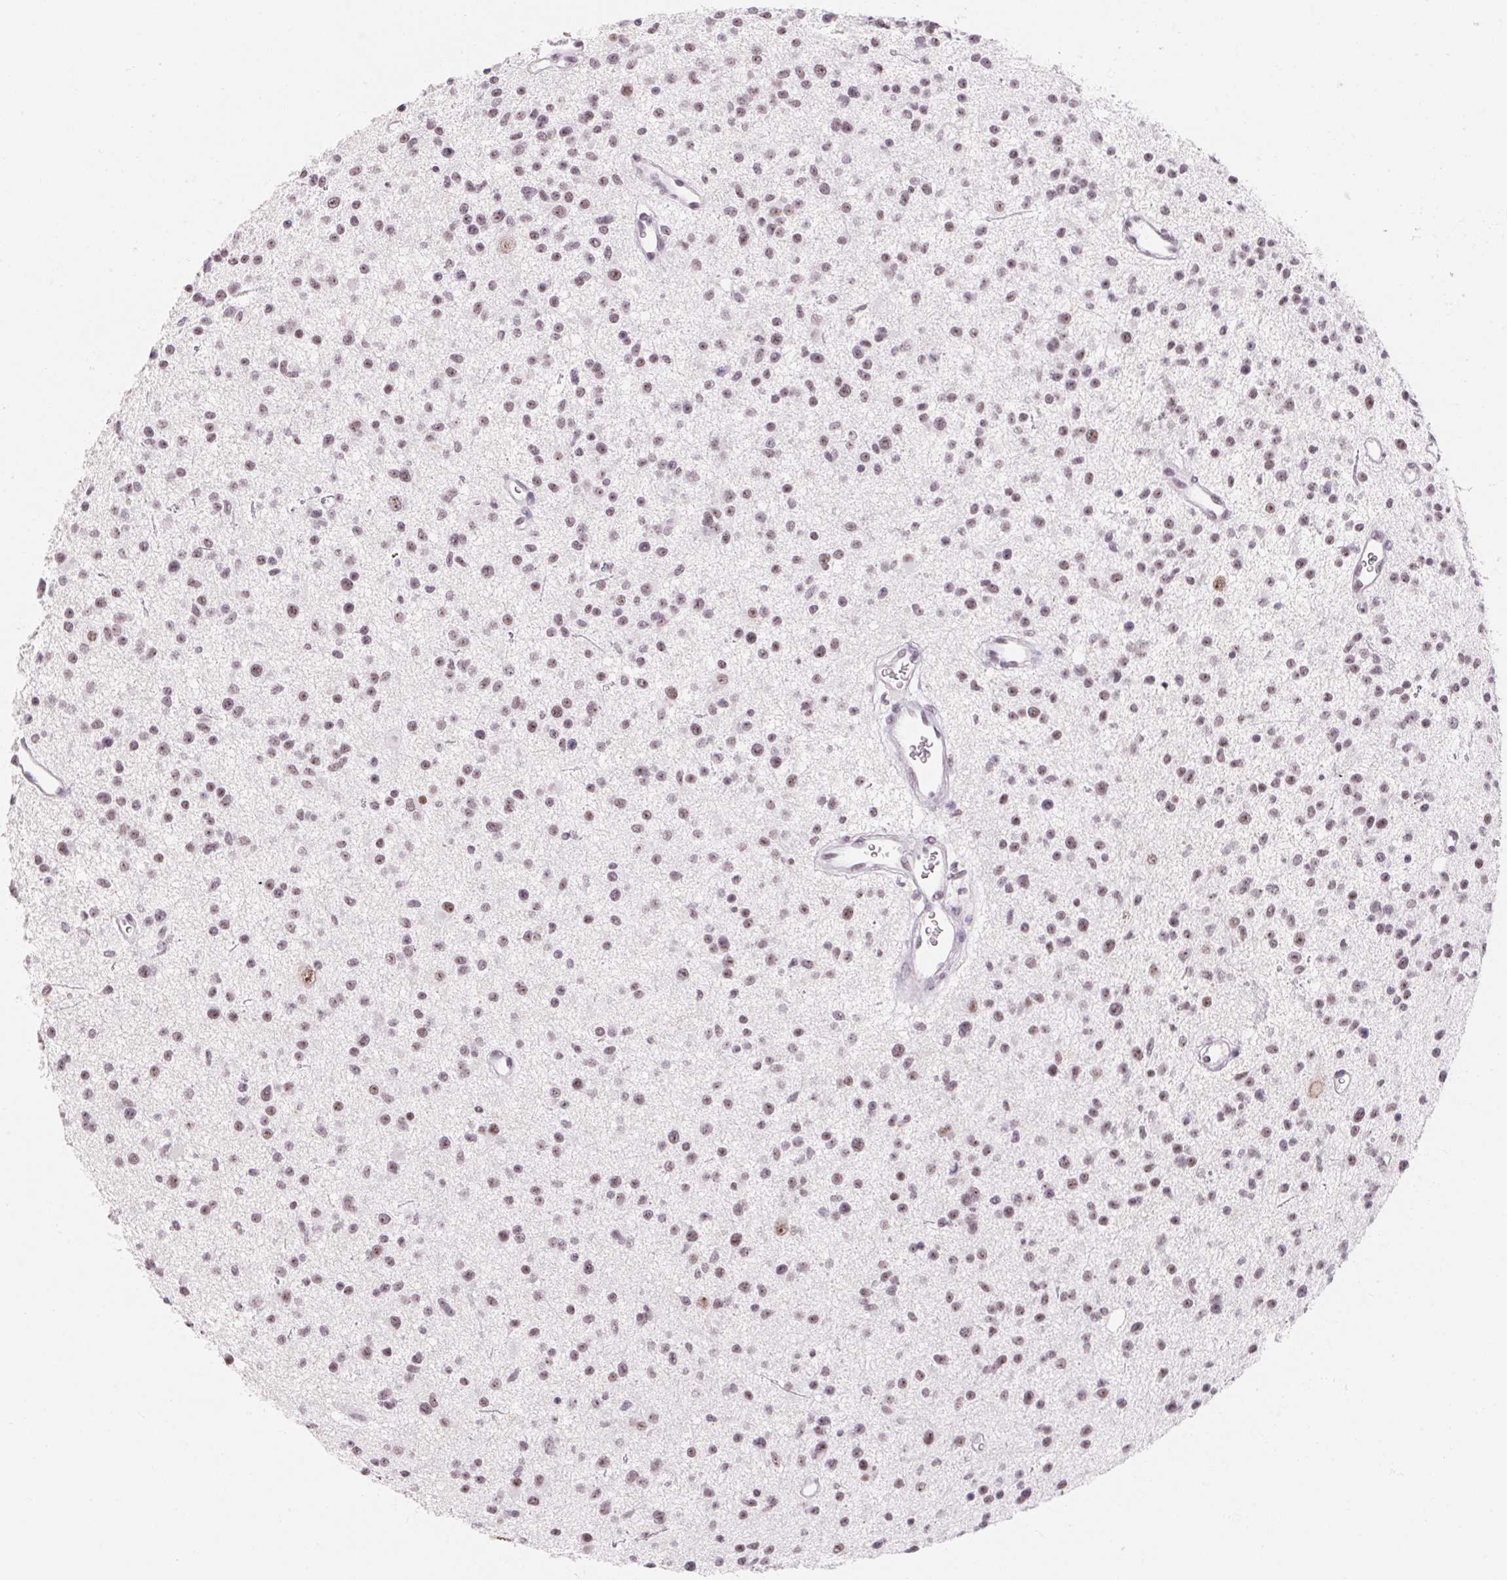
{"staining": {"intensity": "weak", "quantity": "25%-75%", "location": "nuclear"}, "tissue": "glioma", "cell_type": "Tumor cells", "image_type": "cancer", "snomed": [{"axis": "morphology", "description": "Glioma, malignant, Low grade"}, {"axis": "topography", "description": "Brain"}], "caption": "A photomicrograph of malignant glioma (low-grade) stained for a protein reveals weak nuclear brown staining in tumor cells.", "gene": "ZIC4", "patient": {"sex": "male", "age": 43}}